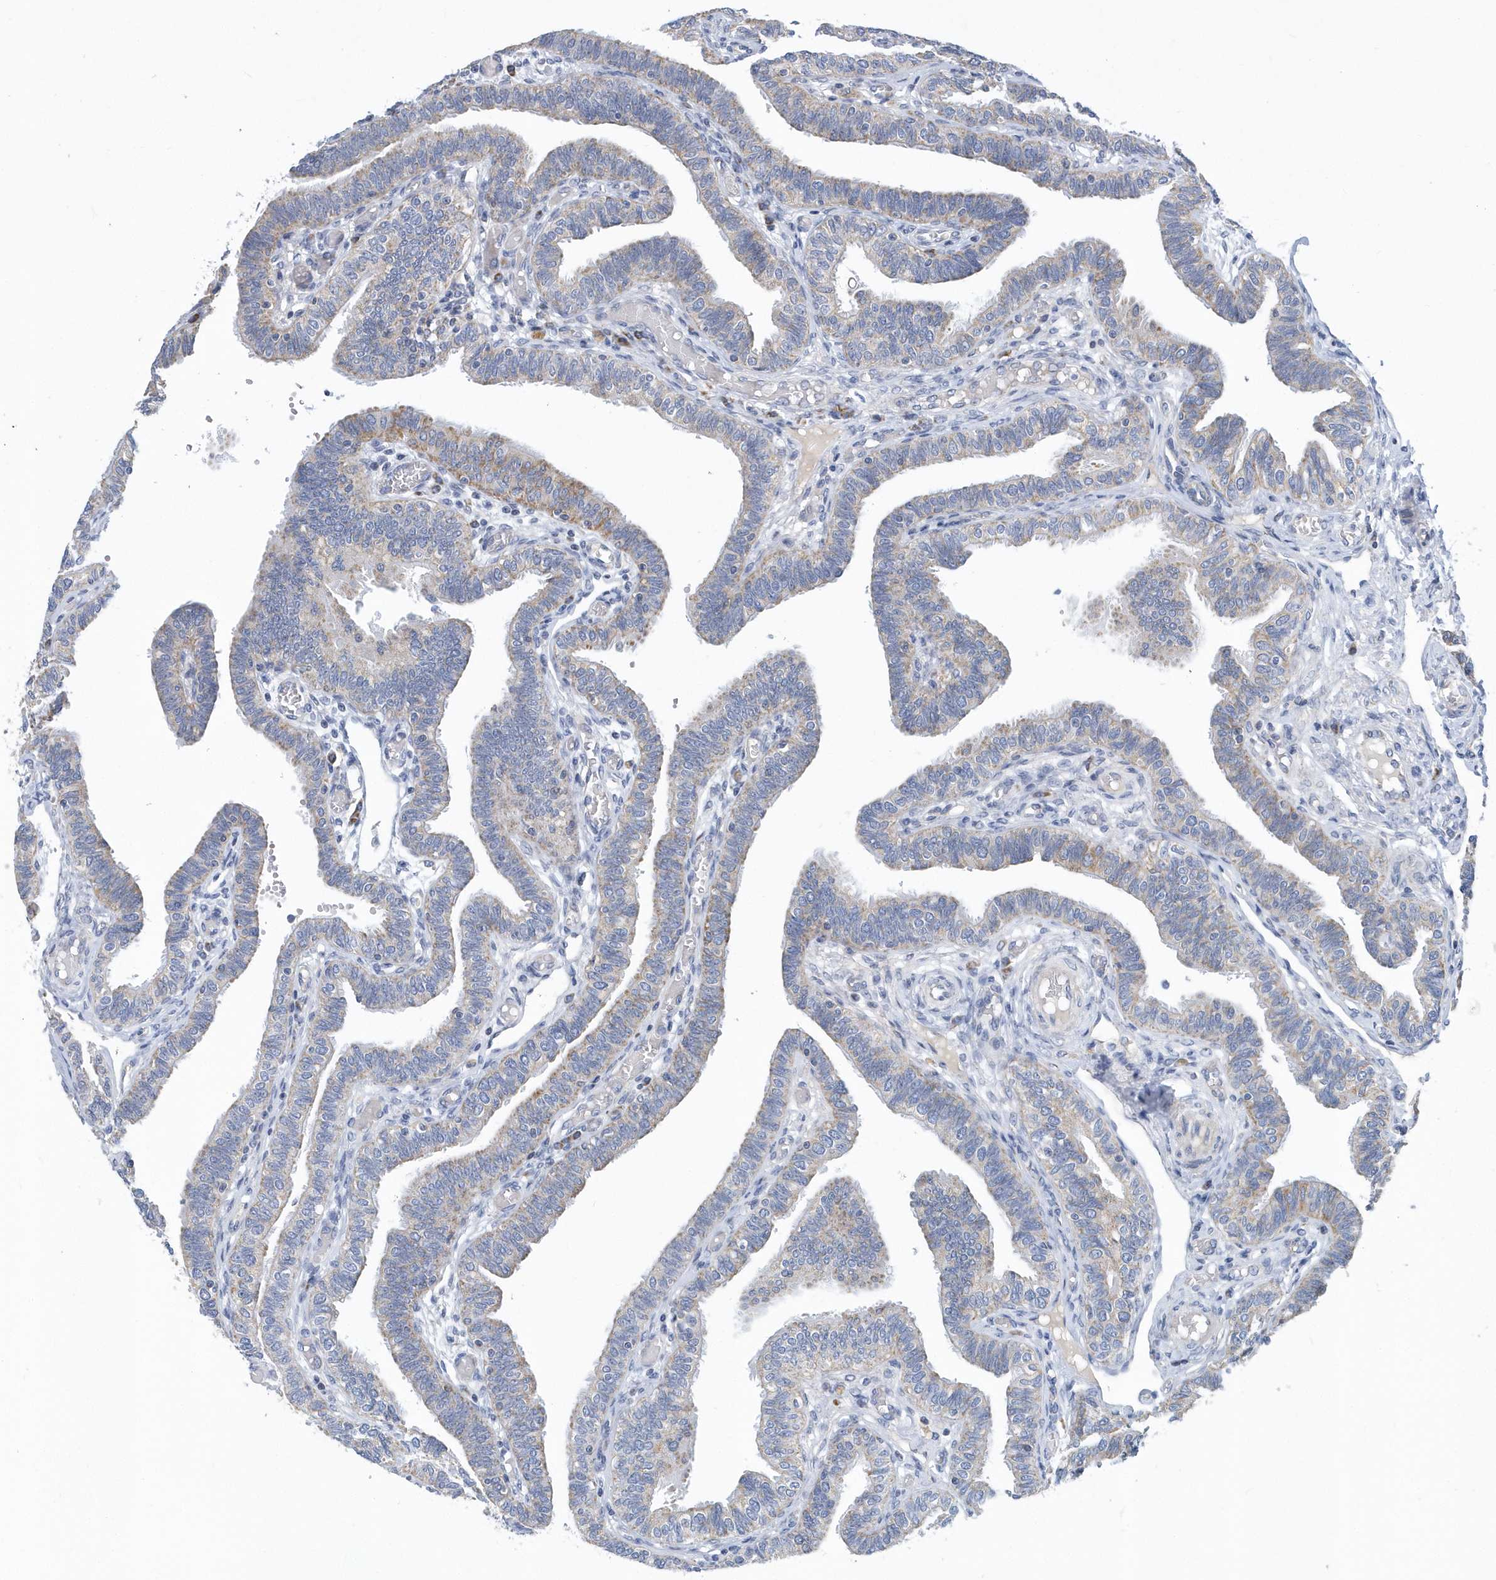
{"staining": {"intensity": "weak", "quantity": "25%-75%", "location": "cytoplasmic/membranous"}, "tissue": "fallopian tube", "cell_type": "Glandular cells", "image_type": "normal", "snomed": [{"axis": "morphology", "description": "Normal tissue, NOS"}, {"axis": "topography", "description": "Fallopian tube"}], "caption": "Approximately 25%-75% of glandular cells in unremarkable human fallopian tube exhibit weak cytoplasmic/membranous protein expression as visualized by brown immunohistochemical staining.", "gene": "VWA5B2", "patient": {"sex": "female", "age": 39}}